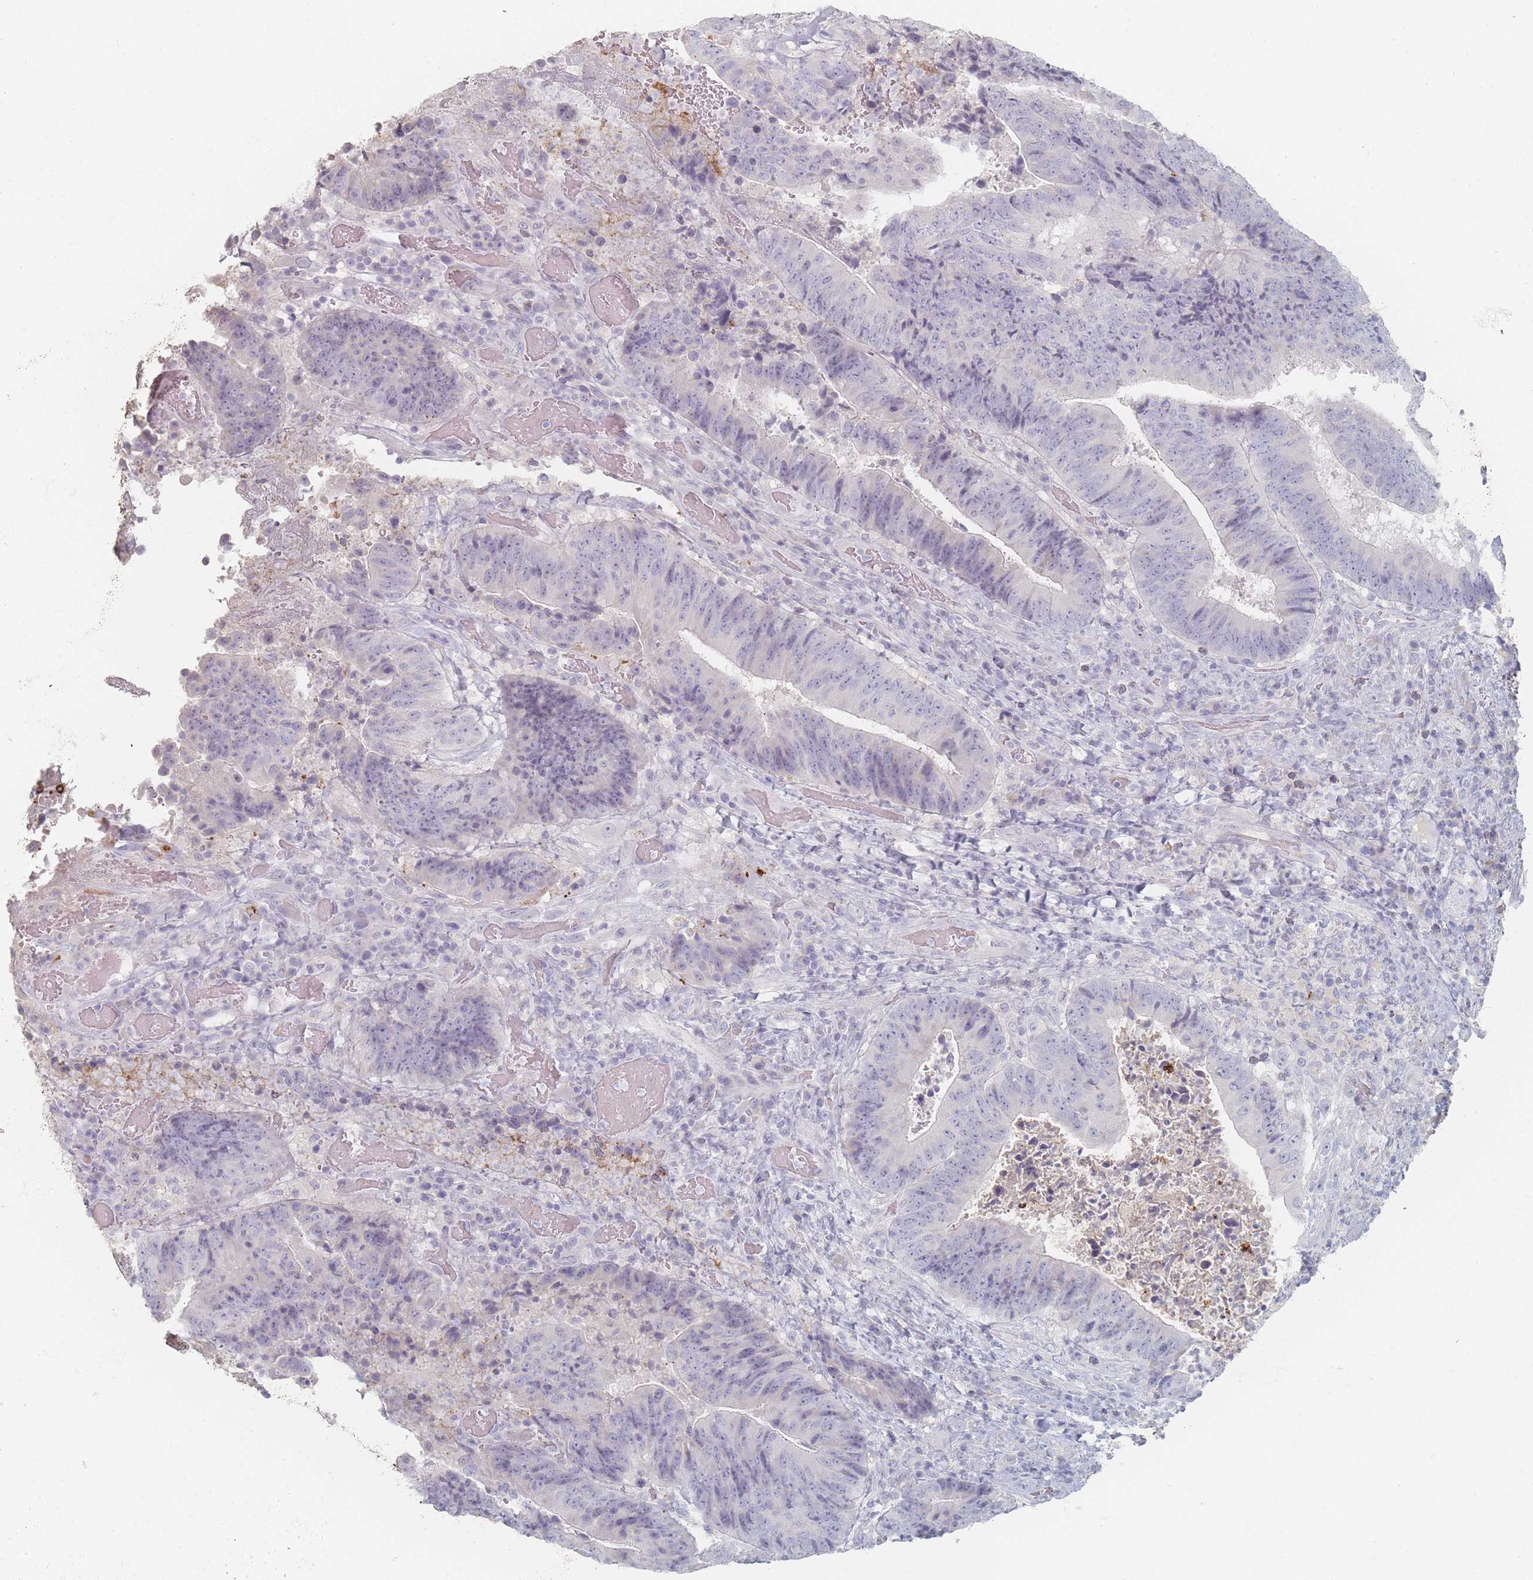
{"staining": {"intensity": "negative", "quantity": "none", "location": "none"}, "tissue": "colorectal cancer", "cell_type": "Tumor cells", "image_type": "cancer", "snomed": [{"axis": "morphology", "description": "Adenocarcinoma, NOS"}, {"axis": "topography", "description": "Rectum"}], "caption": "There is no significant staining in tumor cells of colorectal cancer (adenocarcinoma). The staining was performed using DAB to visualize the protein expression in brown, while the nuclei were stained in blue with hematoxylin (Magnification: 20x).", "gene": "HELZ2", "patient": {"sex": "male", "age": 72}}